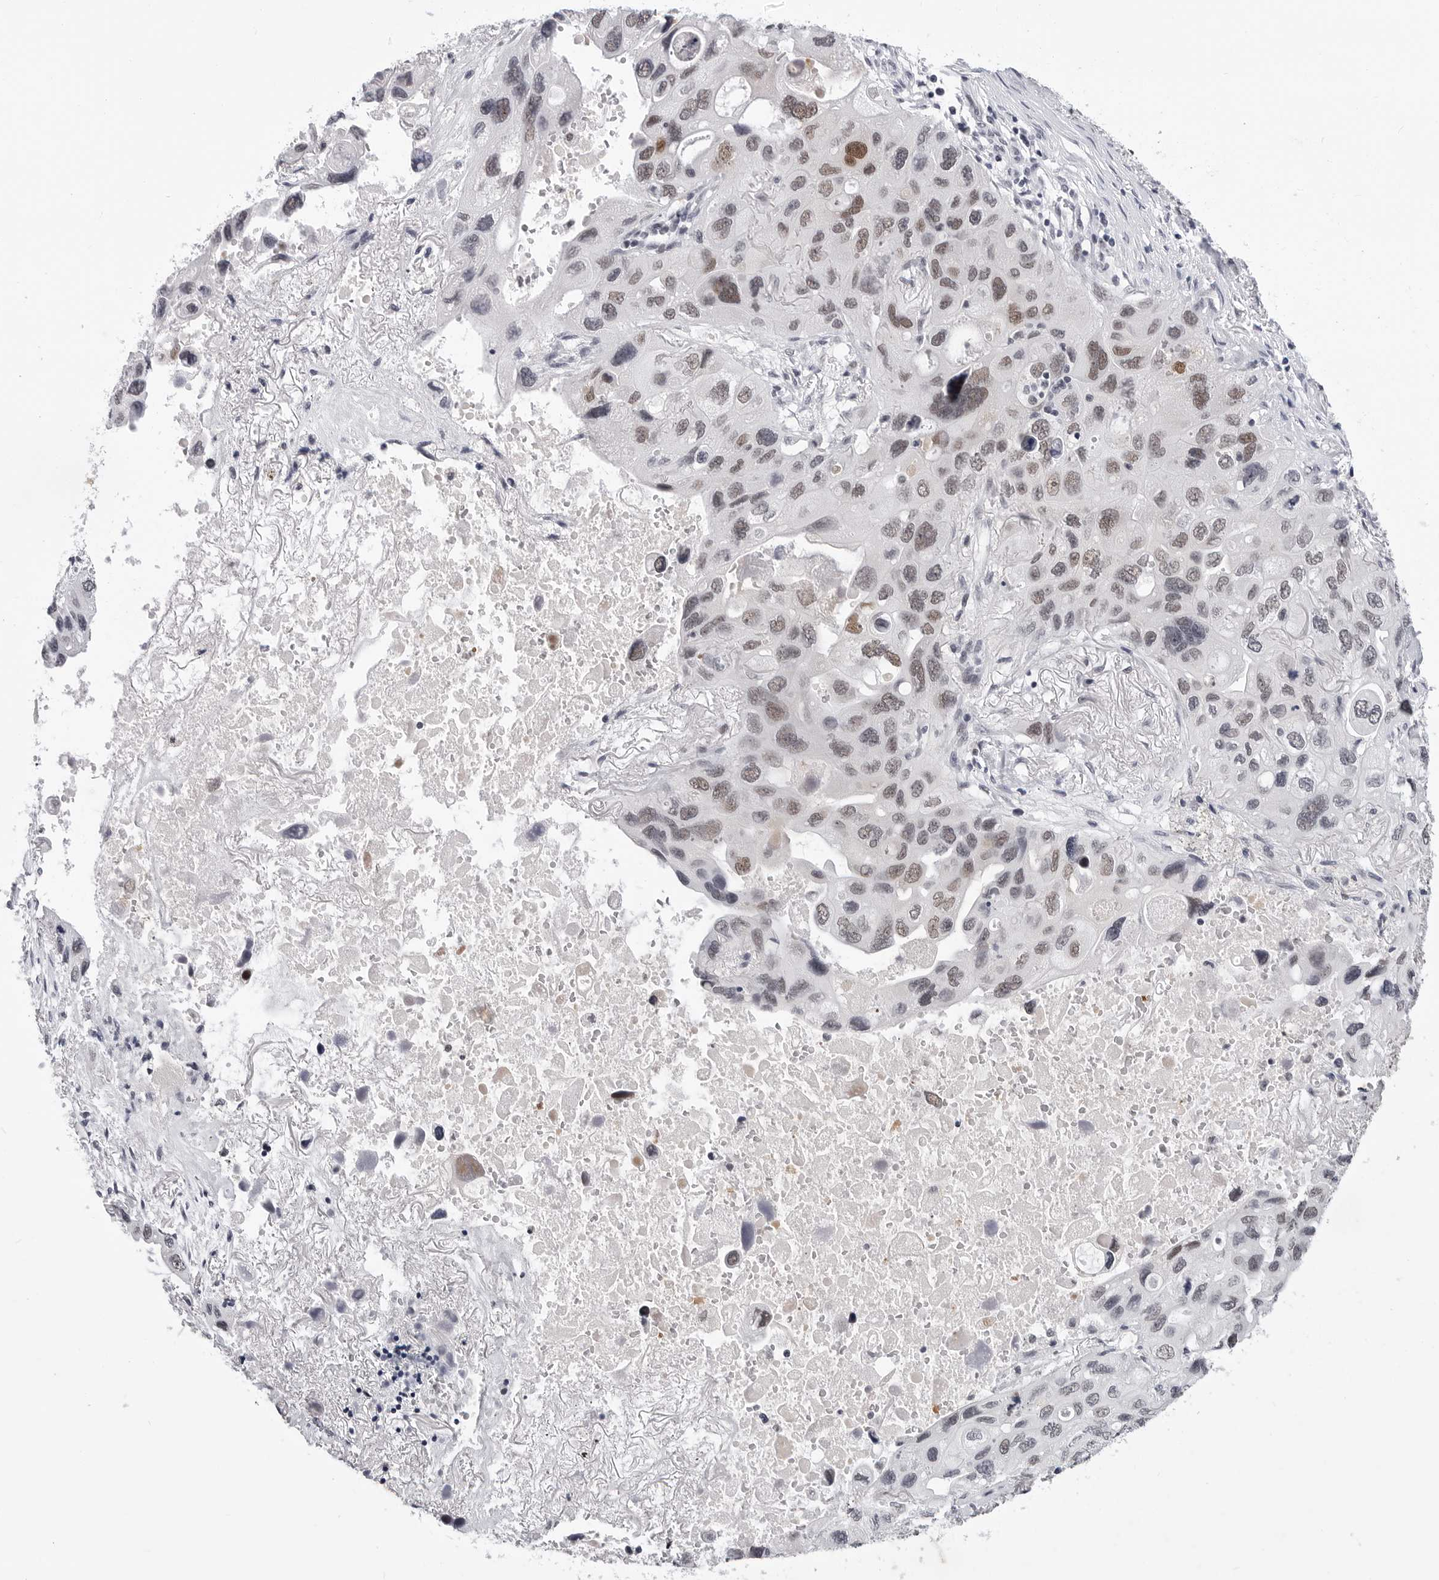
{"staining": {"intensity": "moderate", "quantity": ">75%", "location": "nuclear"}, "tissue": "lung cancer", "cell_type": "Tumor cells", "image_type": "cancer", "snomed": [{"axis": "morphology", "description": "Squamous cell carcinoma, NOS"}, {"axis": "topography", "description": "Lung"}], "caption": "Approximately >75% of tumor cells in human squamous cell carcinoma (lung) reveal moderate nuclear protein staining as visualized by brown immunohistochemical staining.", "gene": "SF3B4", "patient": {"sex": "female", "age": 73}}